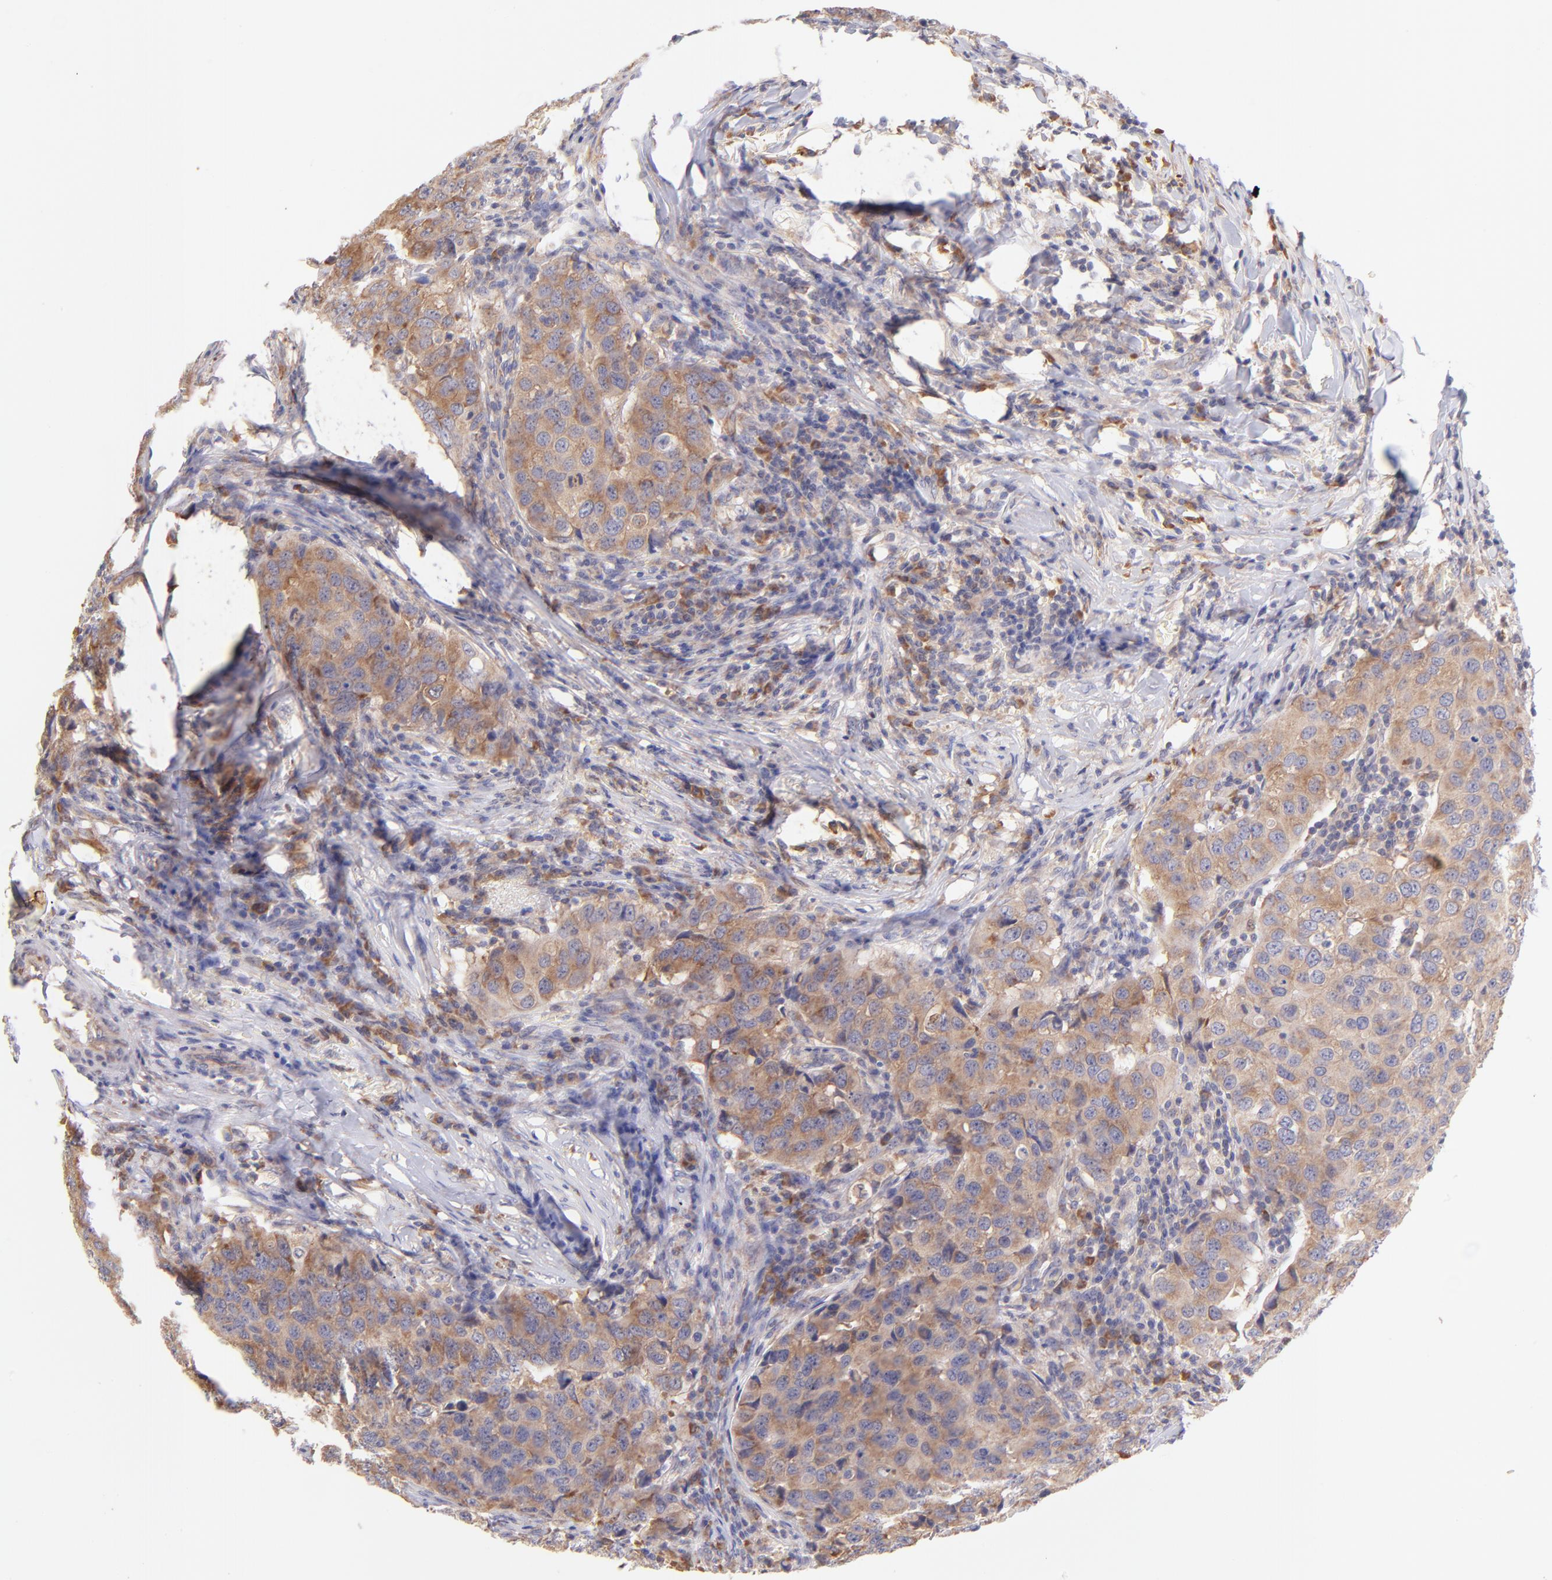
{"staining": {"intensity": "moderate", "quantity": ">75%", "location": "cytoplasmic/membranous"}, "tissue": "breast cancer", "cell_type": "Tumor cells", "image_type": "cancer", "snomed": [{"axis": "morphology", "description": "Duct carcinoma"}, {"axis": "topography", "description": "Breast"}], "caption": "Human invasive ductal carcinoma (breast) stained with a protein marker exhibits moderate staining in tumor cells.", "gene": "RPL11", "patient": {"sex": "female", "age": 54}}